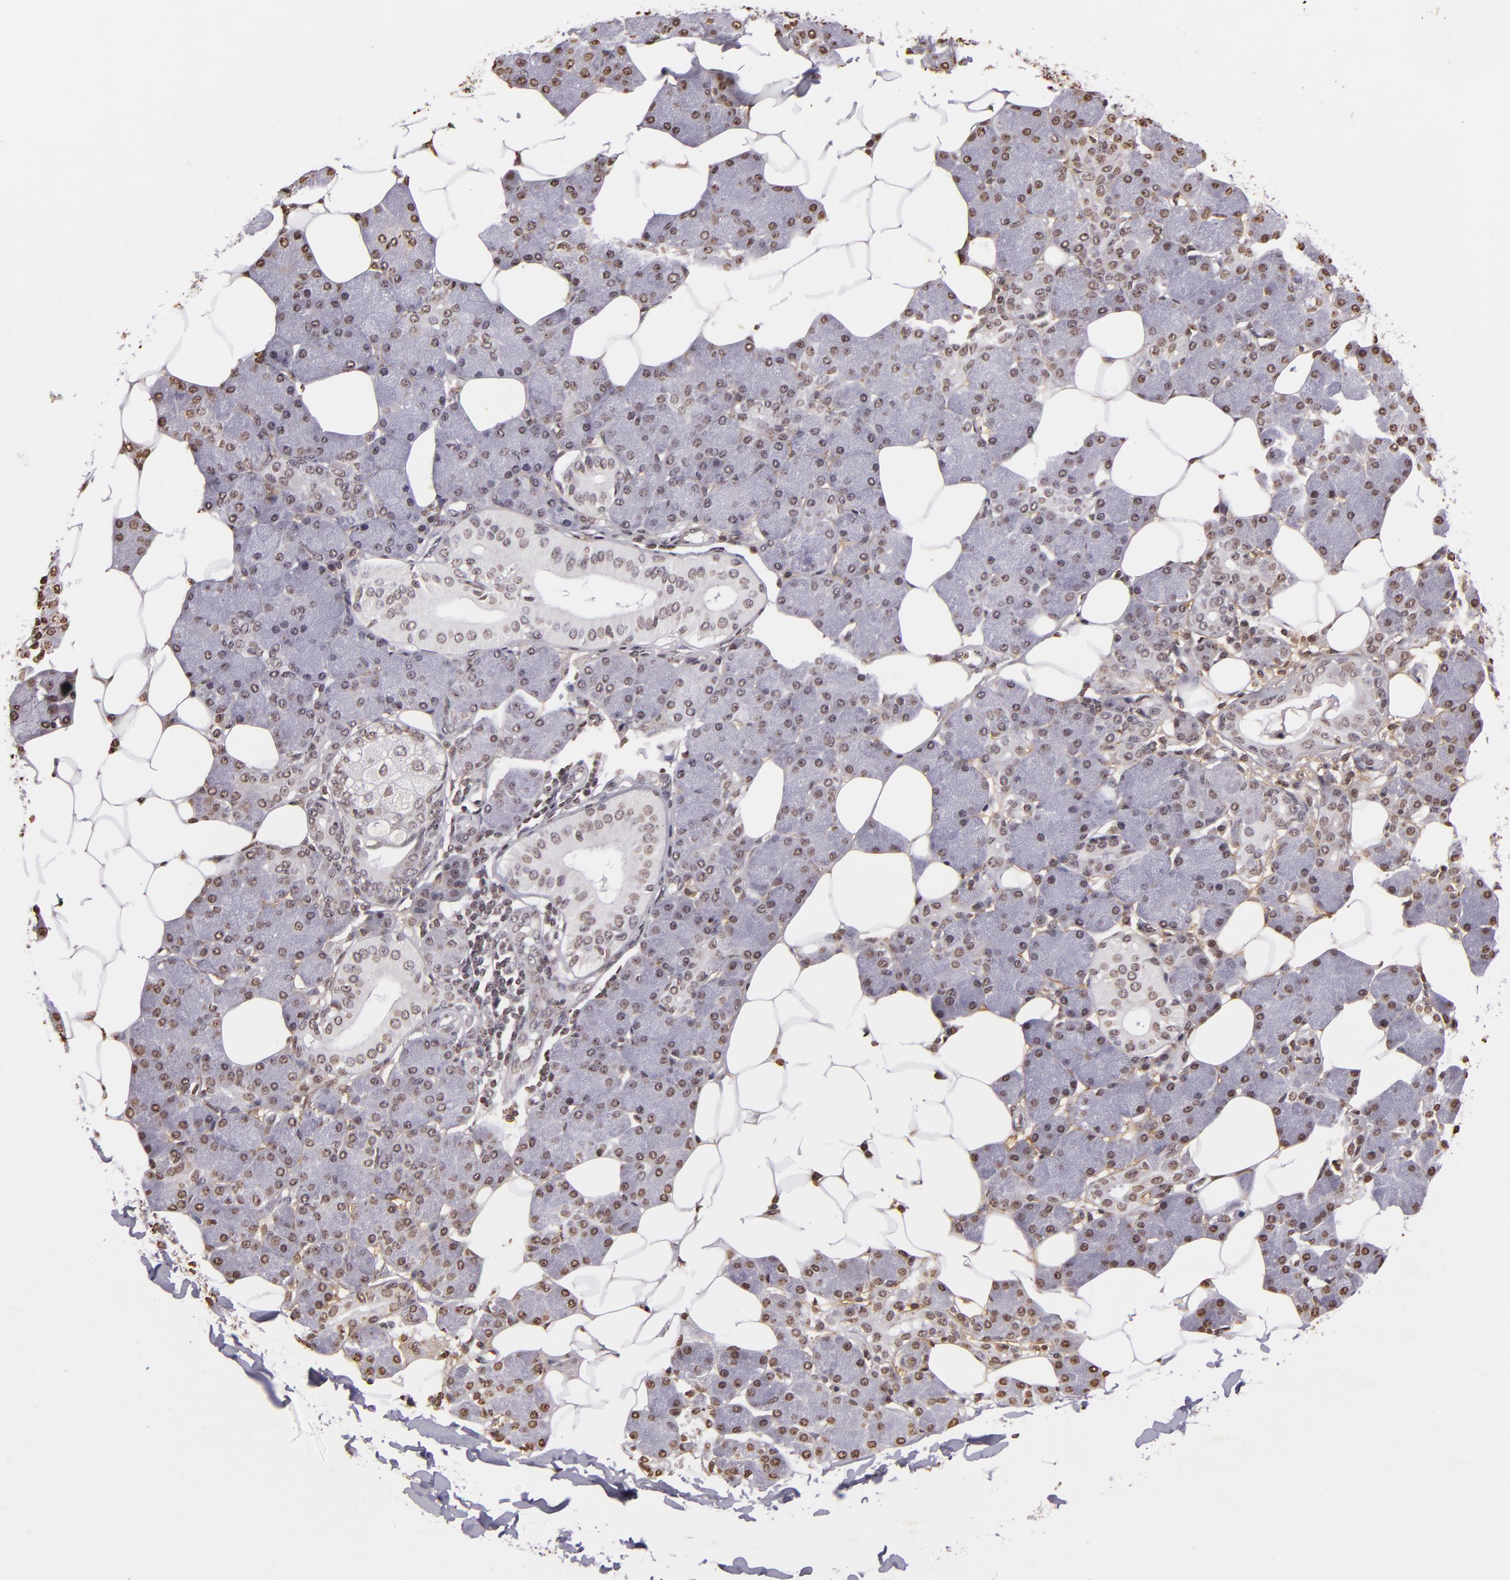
{"staining": {"intensity": "moderate", "quantity": ">75%", "location": "nuclear"}, "tissue": "salivary gland", "cell_type": "Glandular cells", "image_type": "normal", "snomed": [{"axis": "morphology", "description": "Normal tissue, NOS"}, {"axis": "morphology", "description": "Adenoma, NOS"}, {"axis": "topography", "description": "Salivary gland"}], "caption": "Benign salivary gland reveals moderate nuclear expression in about >75% of glandular cells (IHC, brightfield microscopy, high magnification)..", "gene": "THRB", "patient": {"sex": "female", "age": 32}}